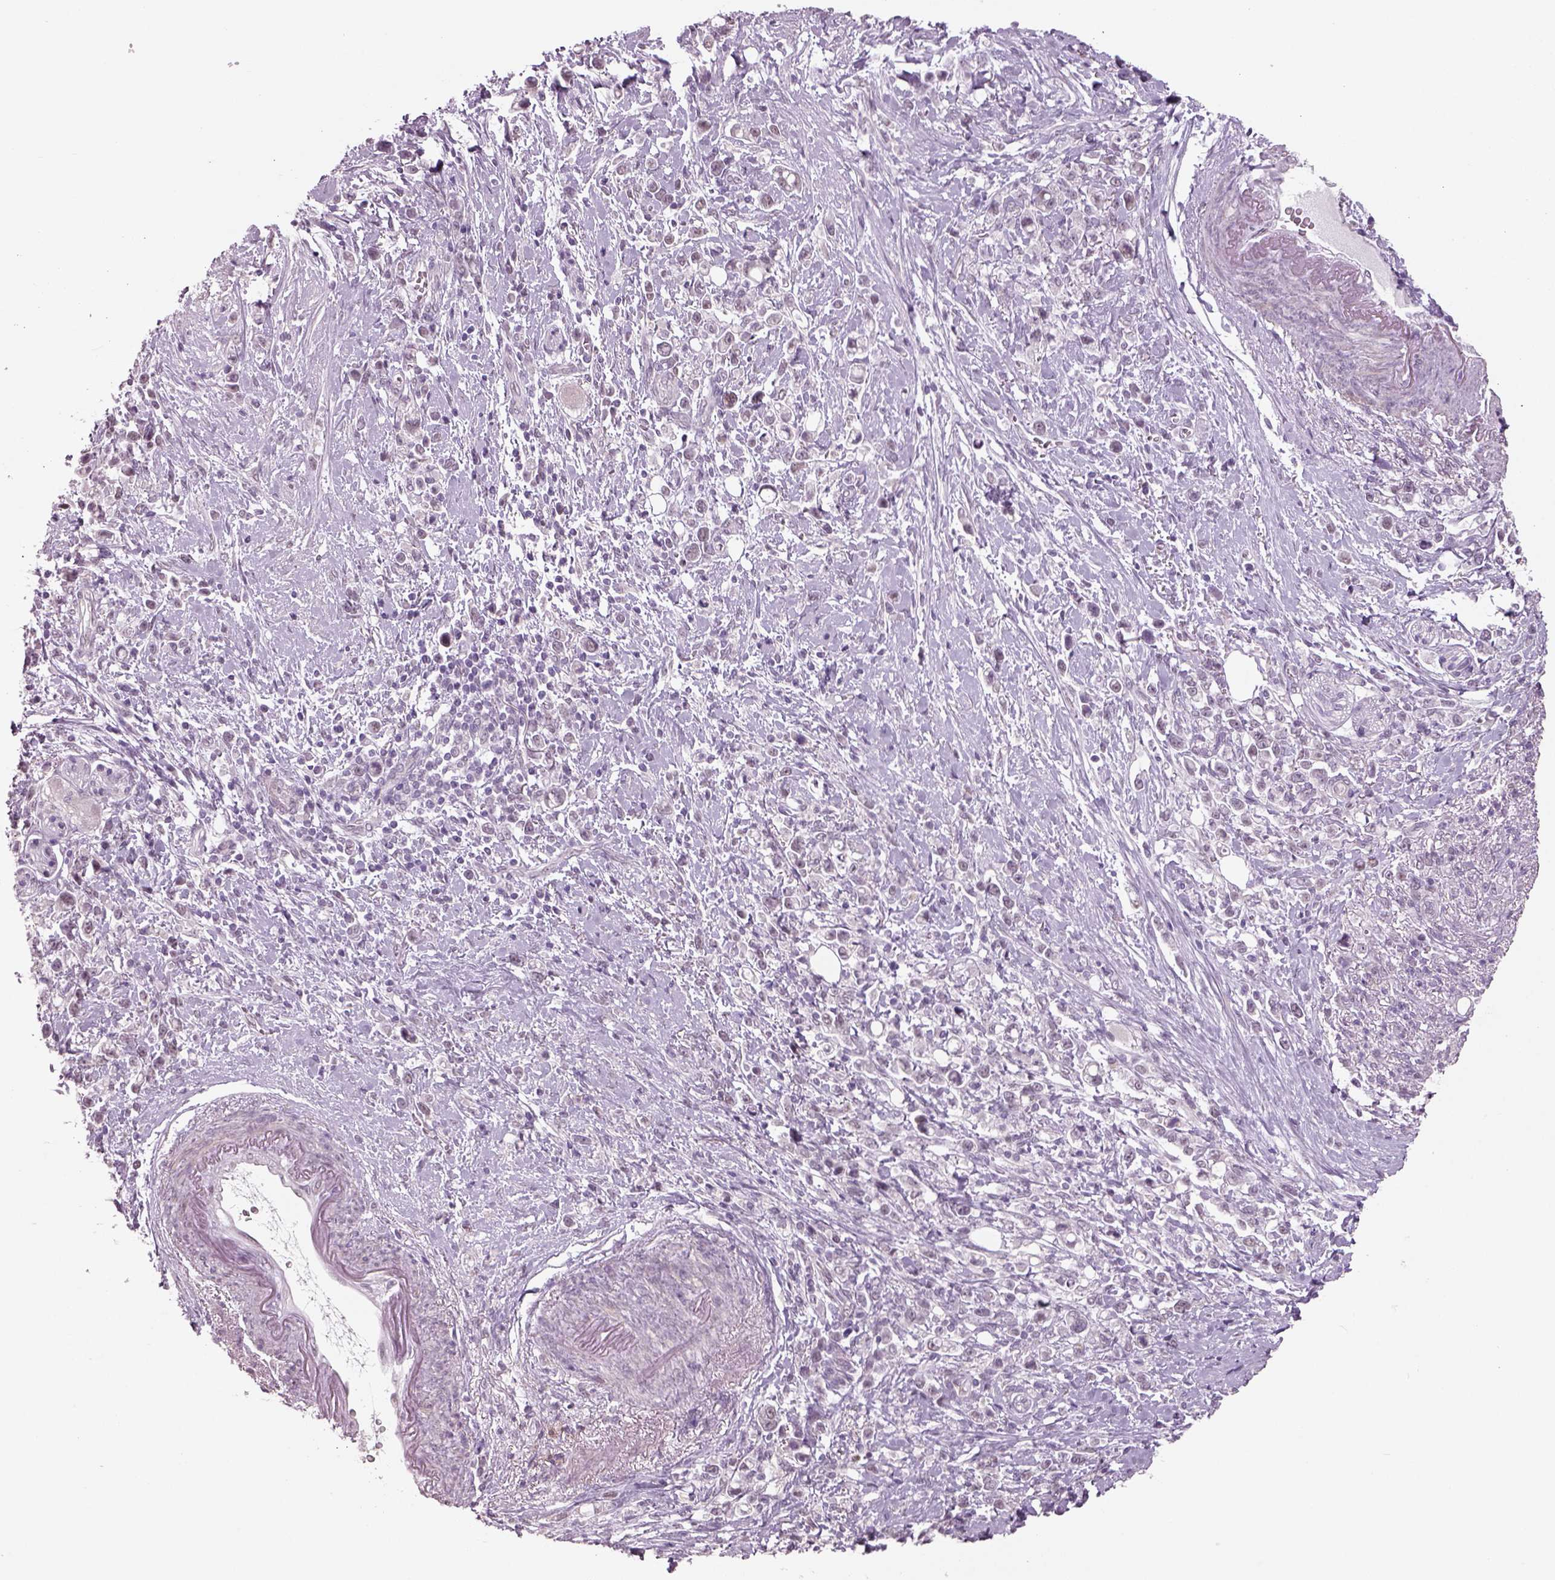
{"staining": {"intensity": "negative", "quantity": "none", "location": "none"}, "tissue": "stomach cancer", "cell_type": "Tumor cells", "image_type": "cancer", "snomed": [{"axis": "morphology", "description": "Adenocarcinoma, NOS"}, {"axis": "topography", "description": "Stomach"}], "caption": "Histopathology image shows no protein positivity in tumor cells of stomach adenocarcinoma tissue. (DAB IHC, high magnification).", "gene": "NAT8", "patient": {"sex": "male", "age": 63}}